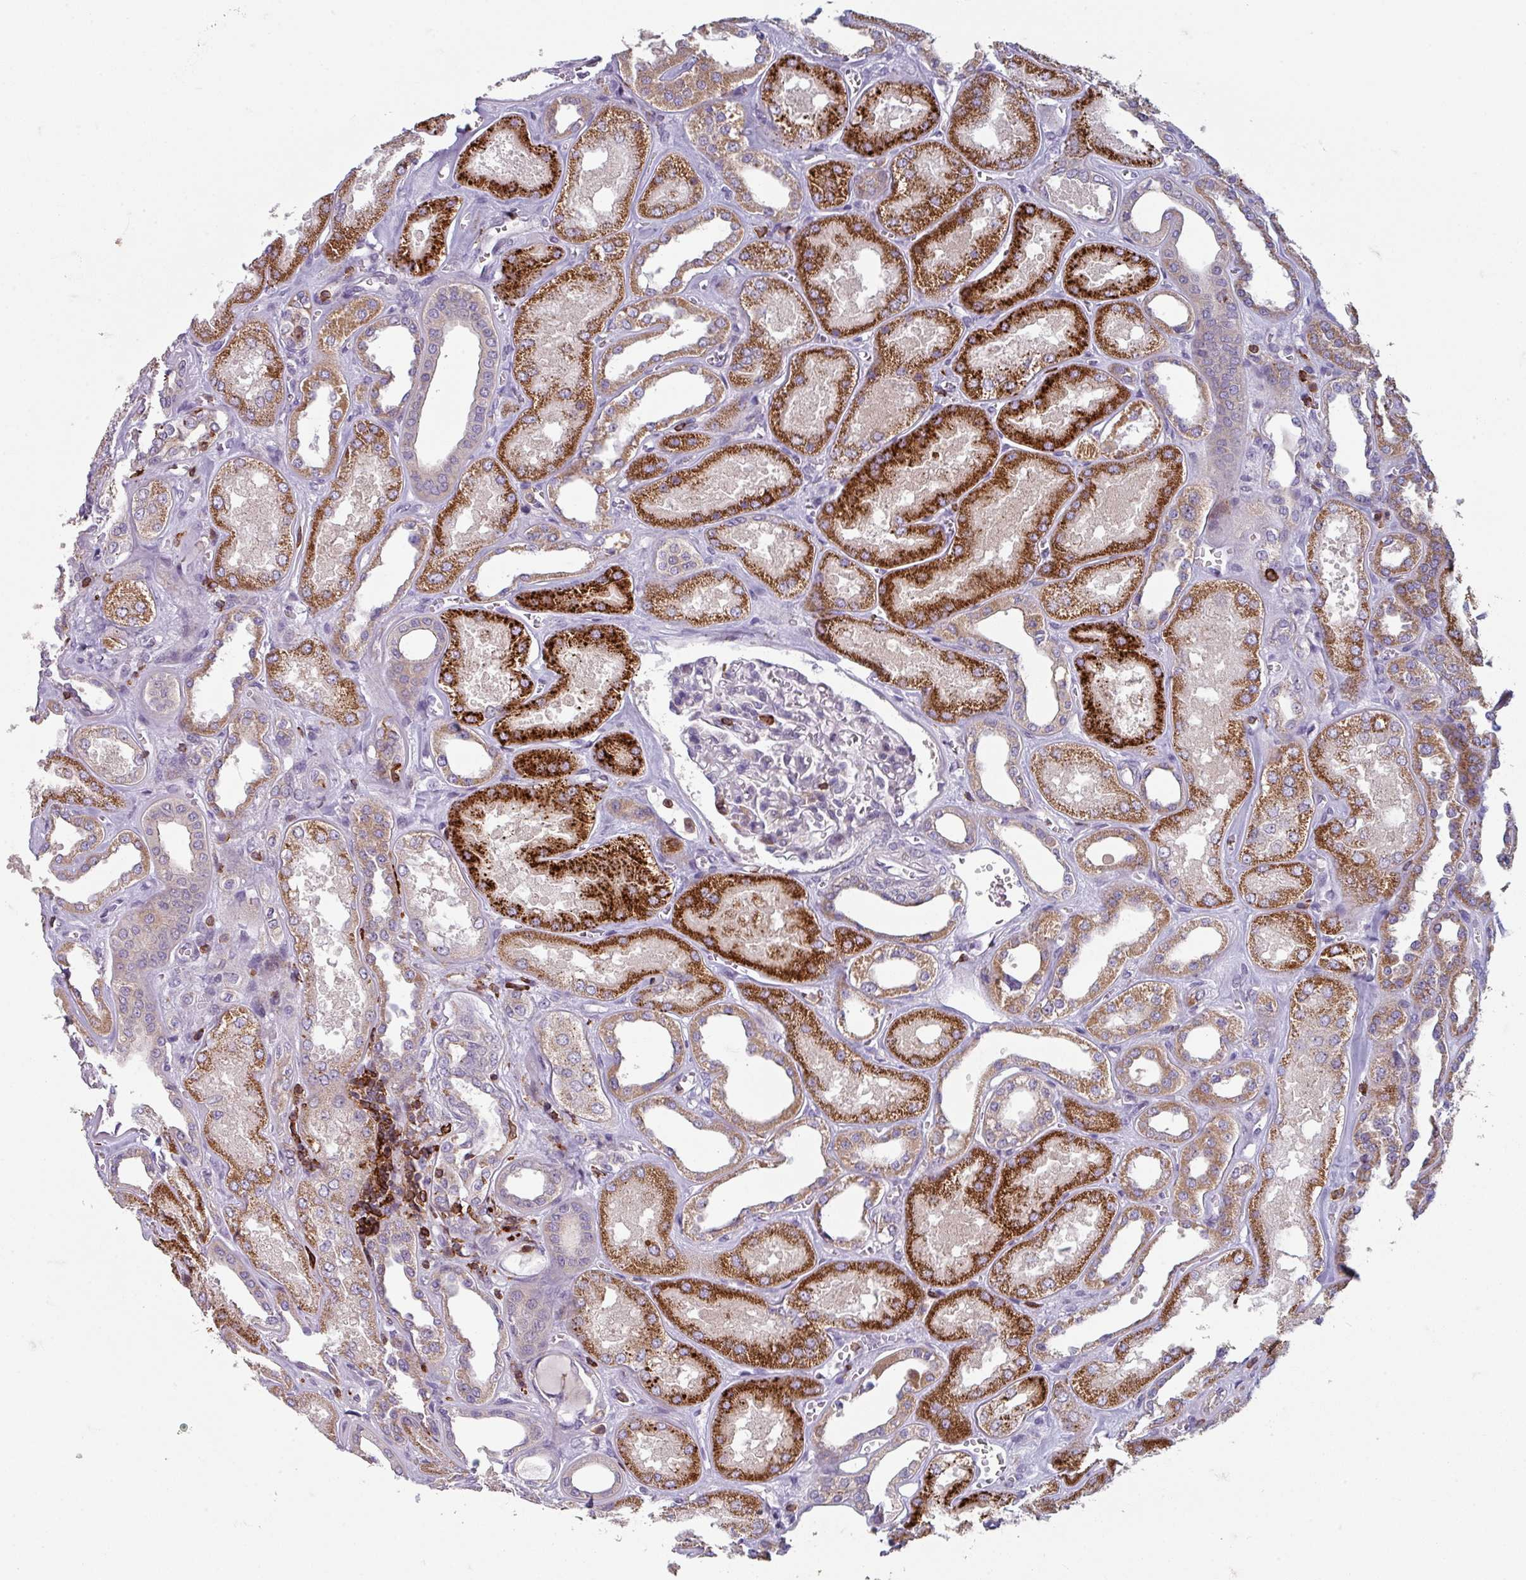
{"staining": {"intensity": "negative", "quantity": "none", "location": "none"}, "tissue": "kidney", "cell_type": "Cells in glomeruli", "image_type": "normal", "snomed": [{"axis": "morphology", "description": "Normal tissue, NOS"}, {"axis": "morphology", "description": "Adenocarcinoma, NOS"}, {"axis": "topography", "description": "Kidney"}], "caption": "High power microscopy micrograph of an immunohistochemistry (IHC) histopathology image of unremarkable kidney, revealing no significant staining in cells in glomeruli. (Immunohistochemistry (ihc), brightfield microscopy, high magnification).", "gene": "NEDD9", "patient": {"sex": "female", "age": 68}}